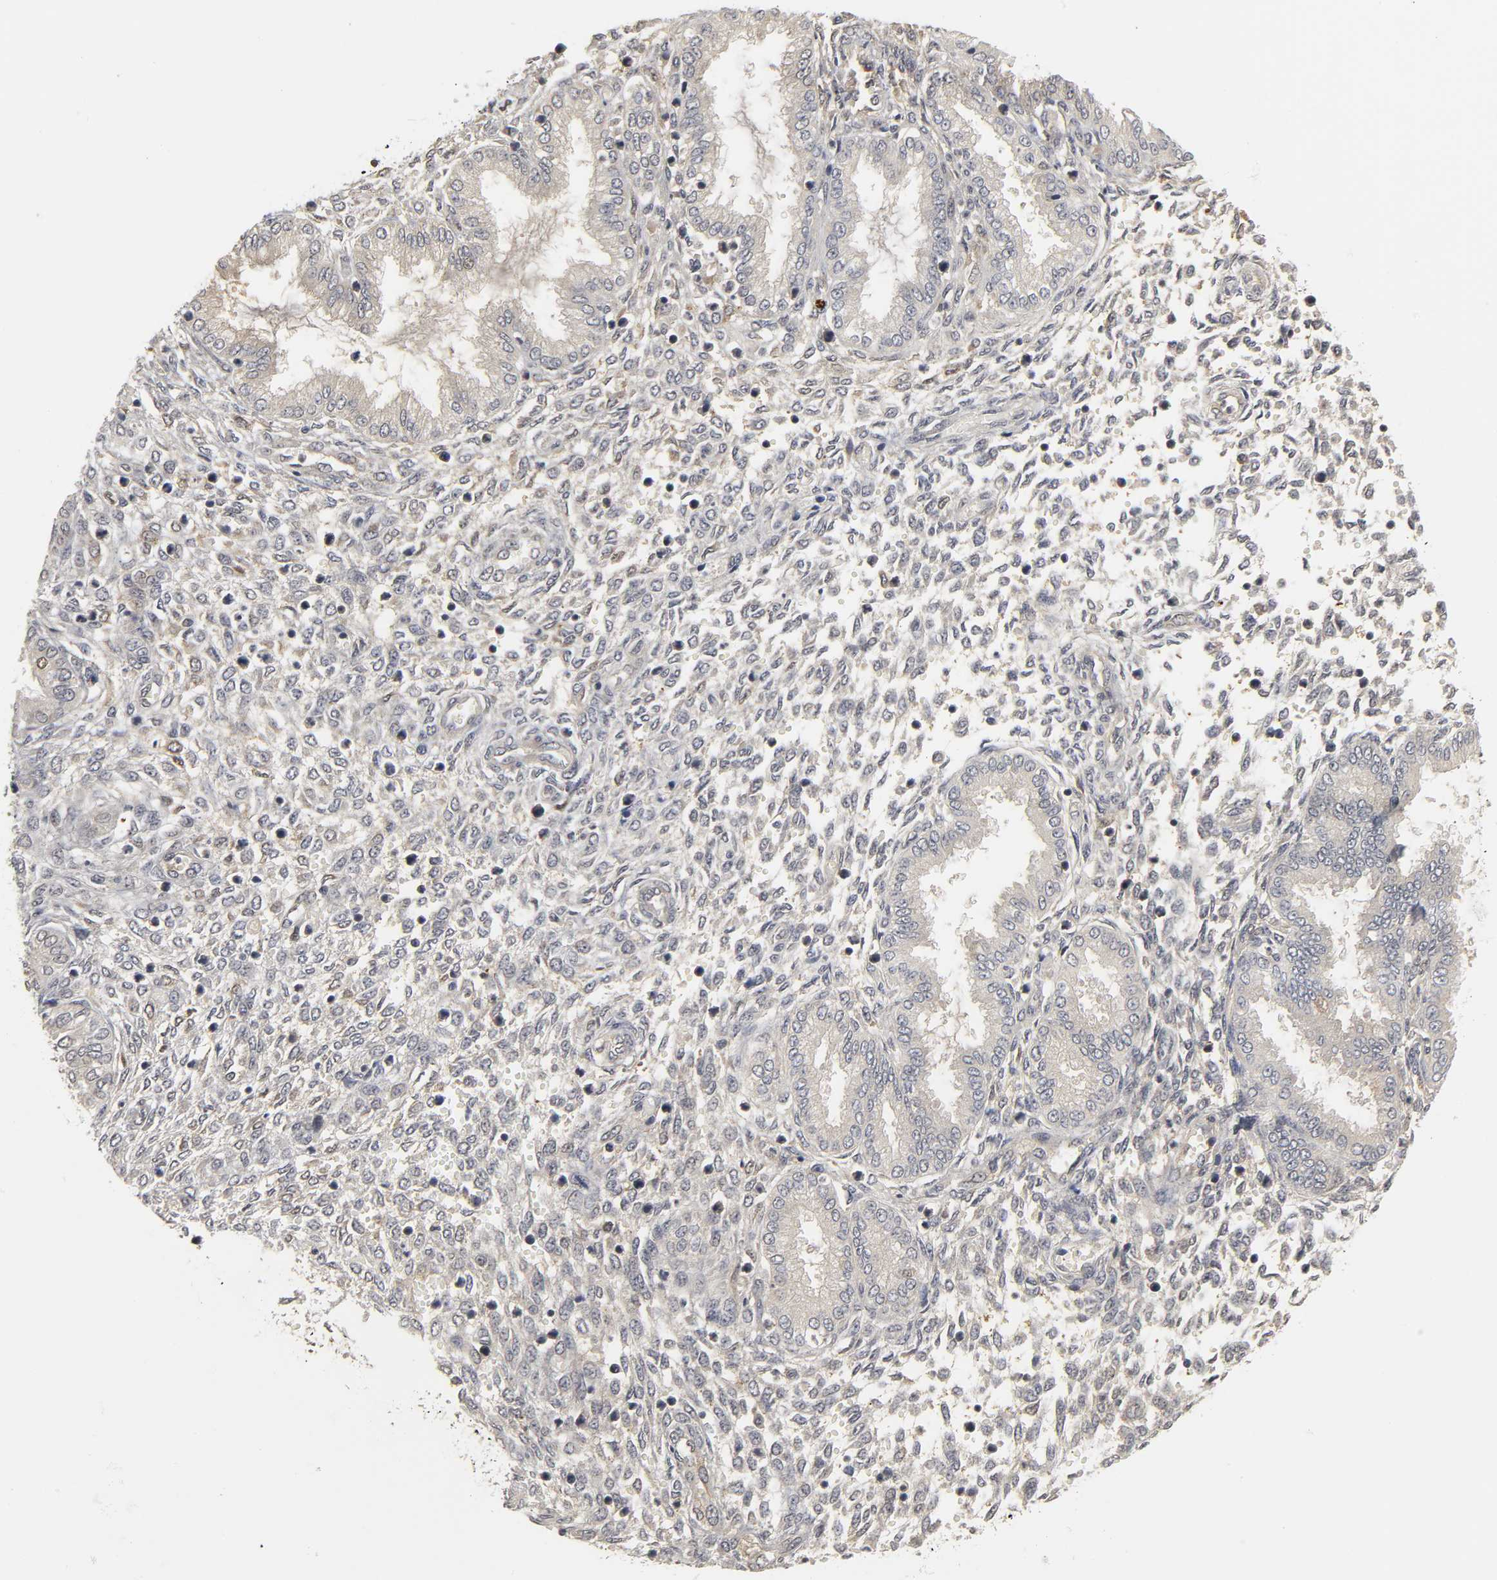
{"staining": {"intensity": "moderate", "quantity": ">75%", "location": "cytoplasmic/membranous,nuclear"}, "tissue": "endometrium", "cell_type": "Cells in endometrial stroma", "image_type": "normal", "snomed": [{"axis": "morphology", "description": "Normal tissue, NOS"}, {"axis": "topography", "description": "Endometrium"}], "caption": "Immunohistochemical staining of unremarkable endometrium demonstrates medium levels of moderate cytoplasmic/membranous,nuclear staining in approximately >75% of cells in endometrial stroma.", "gene": "PARK7", "patient": {"sex": "female", "age": 33}}